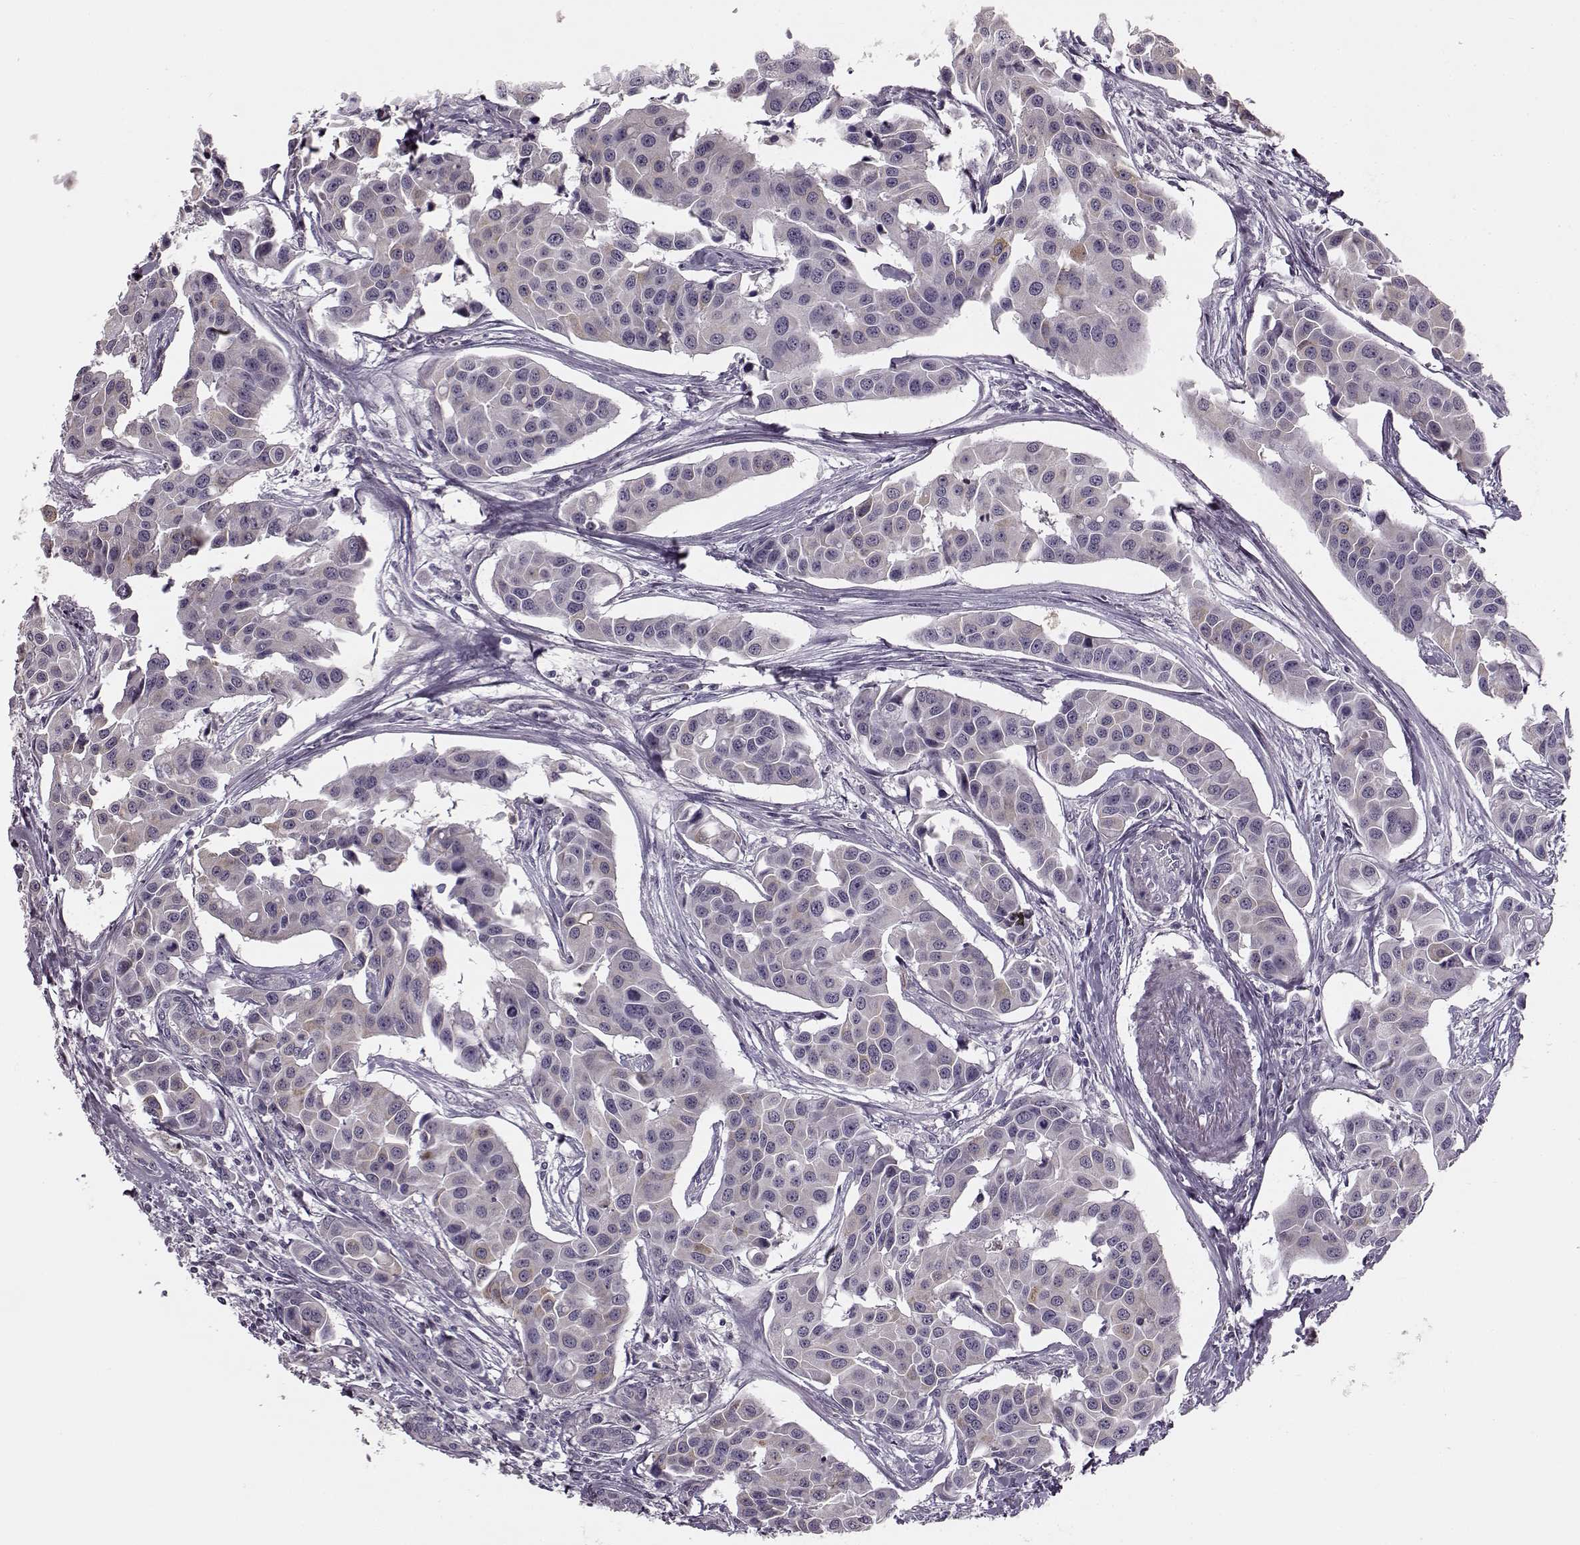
{"staining": {"intensity": "negative", "quantity": "none", "location": "none"}, "tissue": "head and neck cancer", "cell_type": "Tumor cells", "image_type": "cancer", "snomed": [{"axis": "morphology", "description": "Adenocarcinoma, NOS"}, {"axis": "topography", "description": "Head-Neck"}], "caption": "Immunohistochemical staining of head and neck cancer (adenocarcinoma) shows no significant positivity in tumor cells.", "gene": "MAP6D1", "patient": {"sex": "male", "age": 76}}